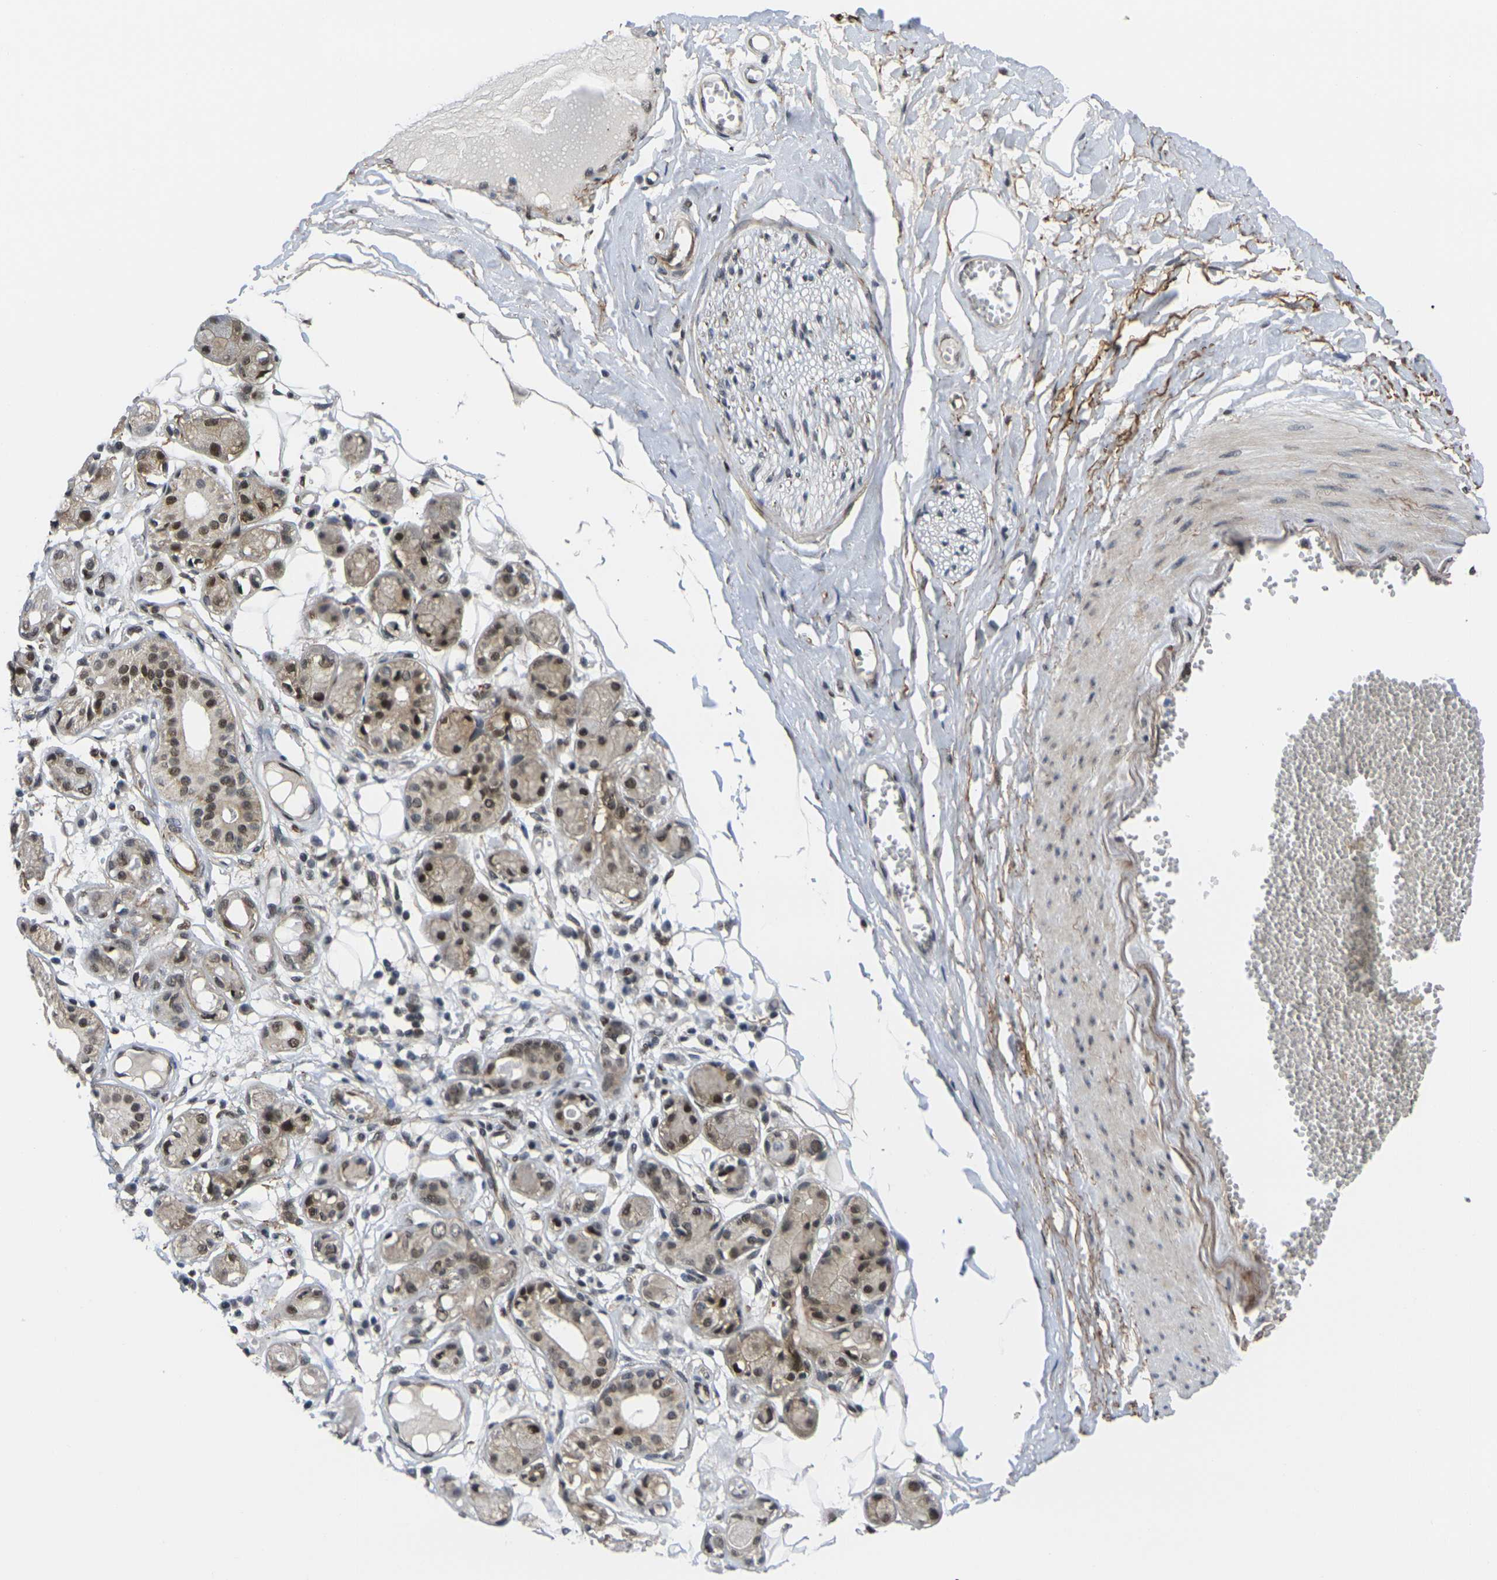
{"staining": {"intensity": "moderate", "quantity": ">75%", "location": "nuclear"}, "tissue": "adipose tissue", "cell_type": "Adipocytes", "image_type": "normal", "snomed": [{"axis": "morphology", "description": "Normal tissue, NOS"}, {"axis": "morphology", "description": "Inflammation, NOS"}, {"axis": "topography", "description": "Salivary gland"}, {"axis": "topography", "description": "Peripheral nerve tissue"}], "caption": "This image demonstrates IHC staining of benign adipose tissue, with medium moderate nuclear positivity in approximately >75% of adipocytes.", "gene": "RBM7", "patient": {"sex": "female", "age": 75}}